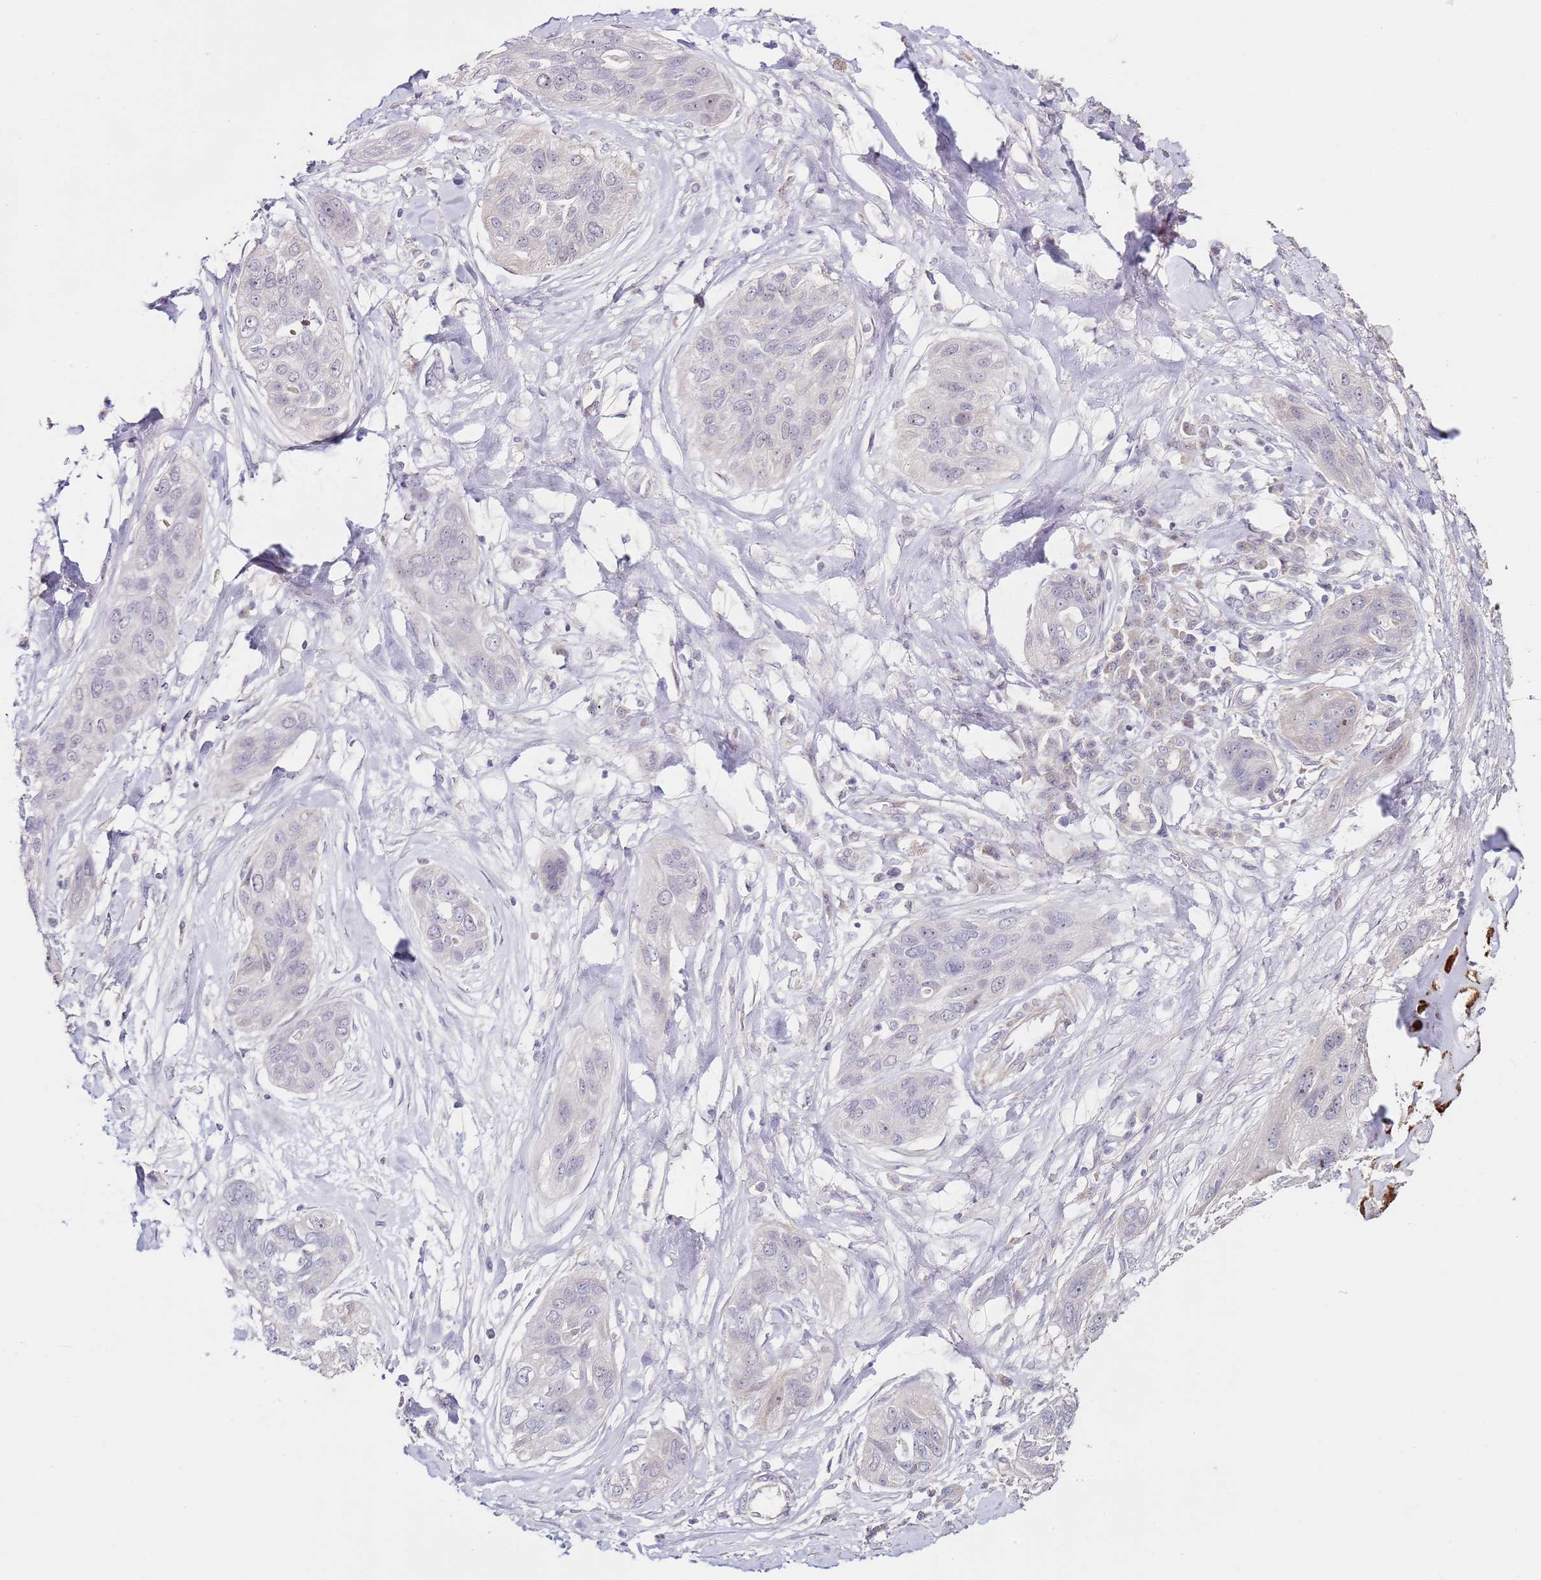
{"staining": {"intensity": "negative", "quantity": "none", "location": "none"}, "tissue": "lung cancer", "cell_type": "Tumor cells", "image_type": "cancer", "snomed": [{"axis": "morphology", "description": "Squamous cell carcinoma, NOS"}, {"axis": "topography", "description": "Lung"}], "caption": "This is a photomicrograph of immunohistochemistry (IHC) staining of lung cancer, which shows no expression in tumor cells. (Brightfield microscopy of DAB (3,3'-diaminobenzidine) immunohistochemistry at high magnification).", "gene": "RARS2", "patient": {"sex": "female", "age": 70}}